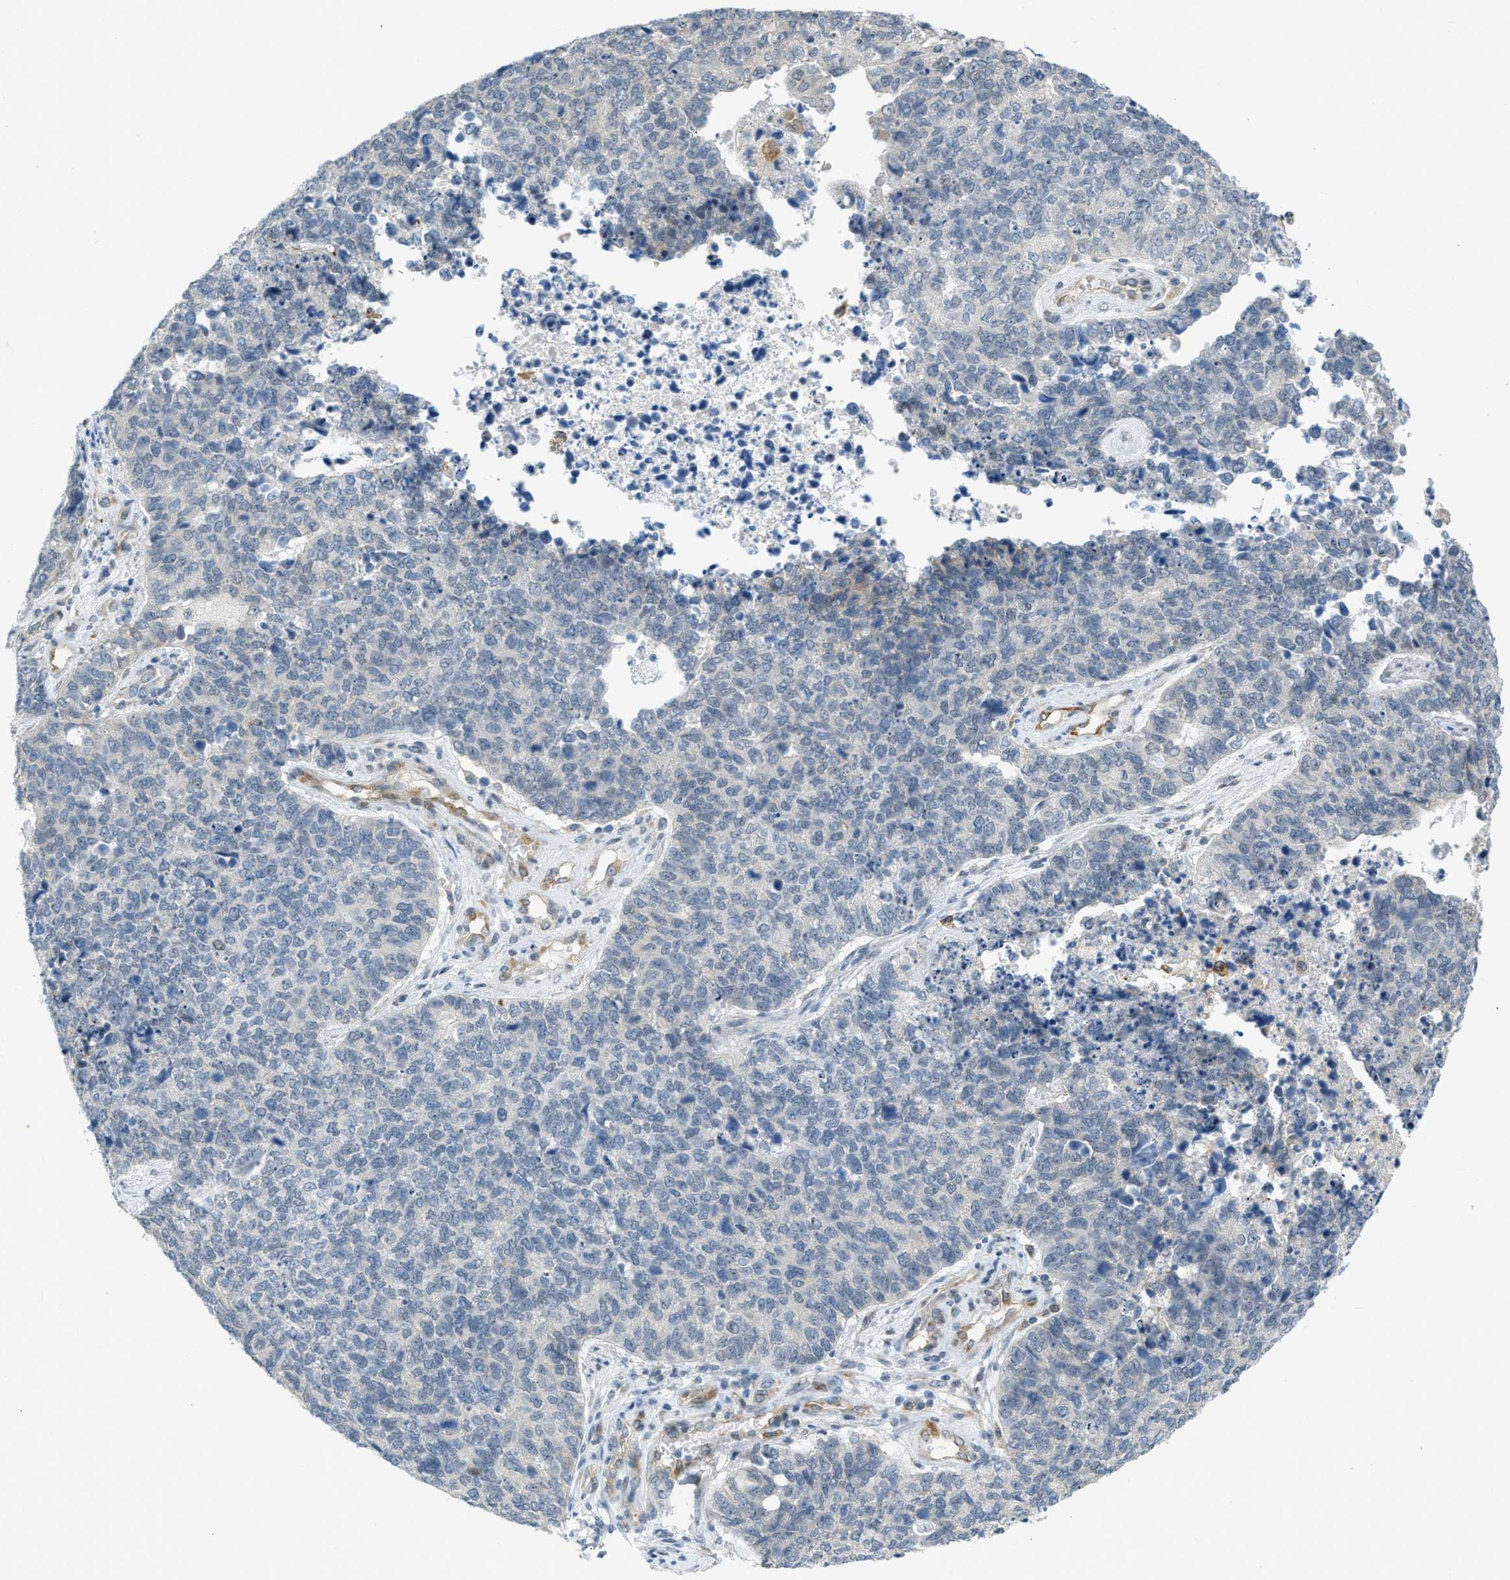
{"staining": {"intensity": "negative", "quantity": "none", "location": "none"}, "tissue": "cervical cancer", "cell_type": "Tumor cells", "image_type": "cancer", "snomed": [{"axis": "morphology", "description": "Squamous cell carcinoma, NOS"}, {"axis": "topography", "description": "Cervix"}], "caption": "This is a histopathology image of IHC staining of cervical cancer, which shows no positivity in tumor cells.", "gene": "ZNF408", "patient": {"sex": "female", "age": 63}}